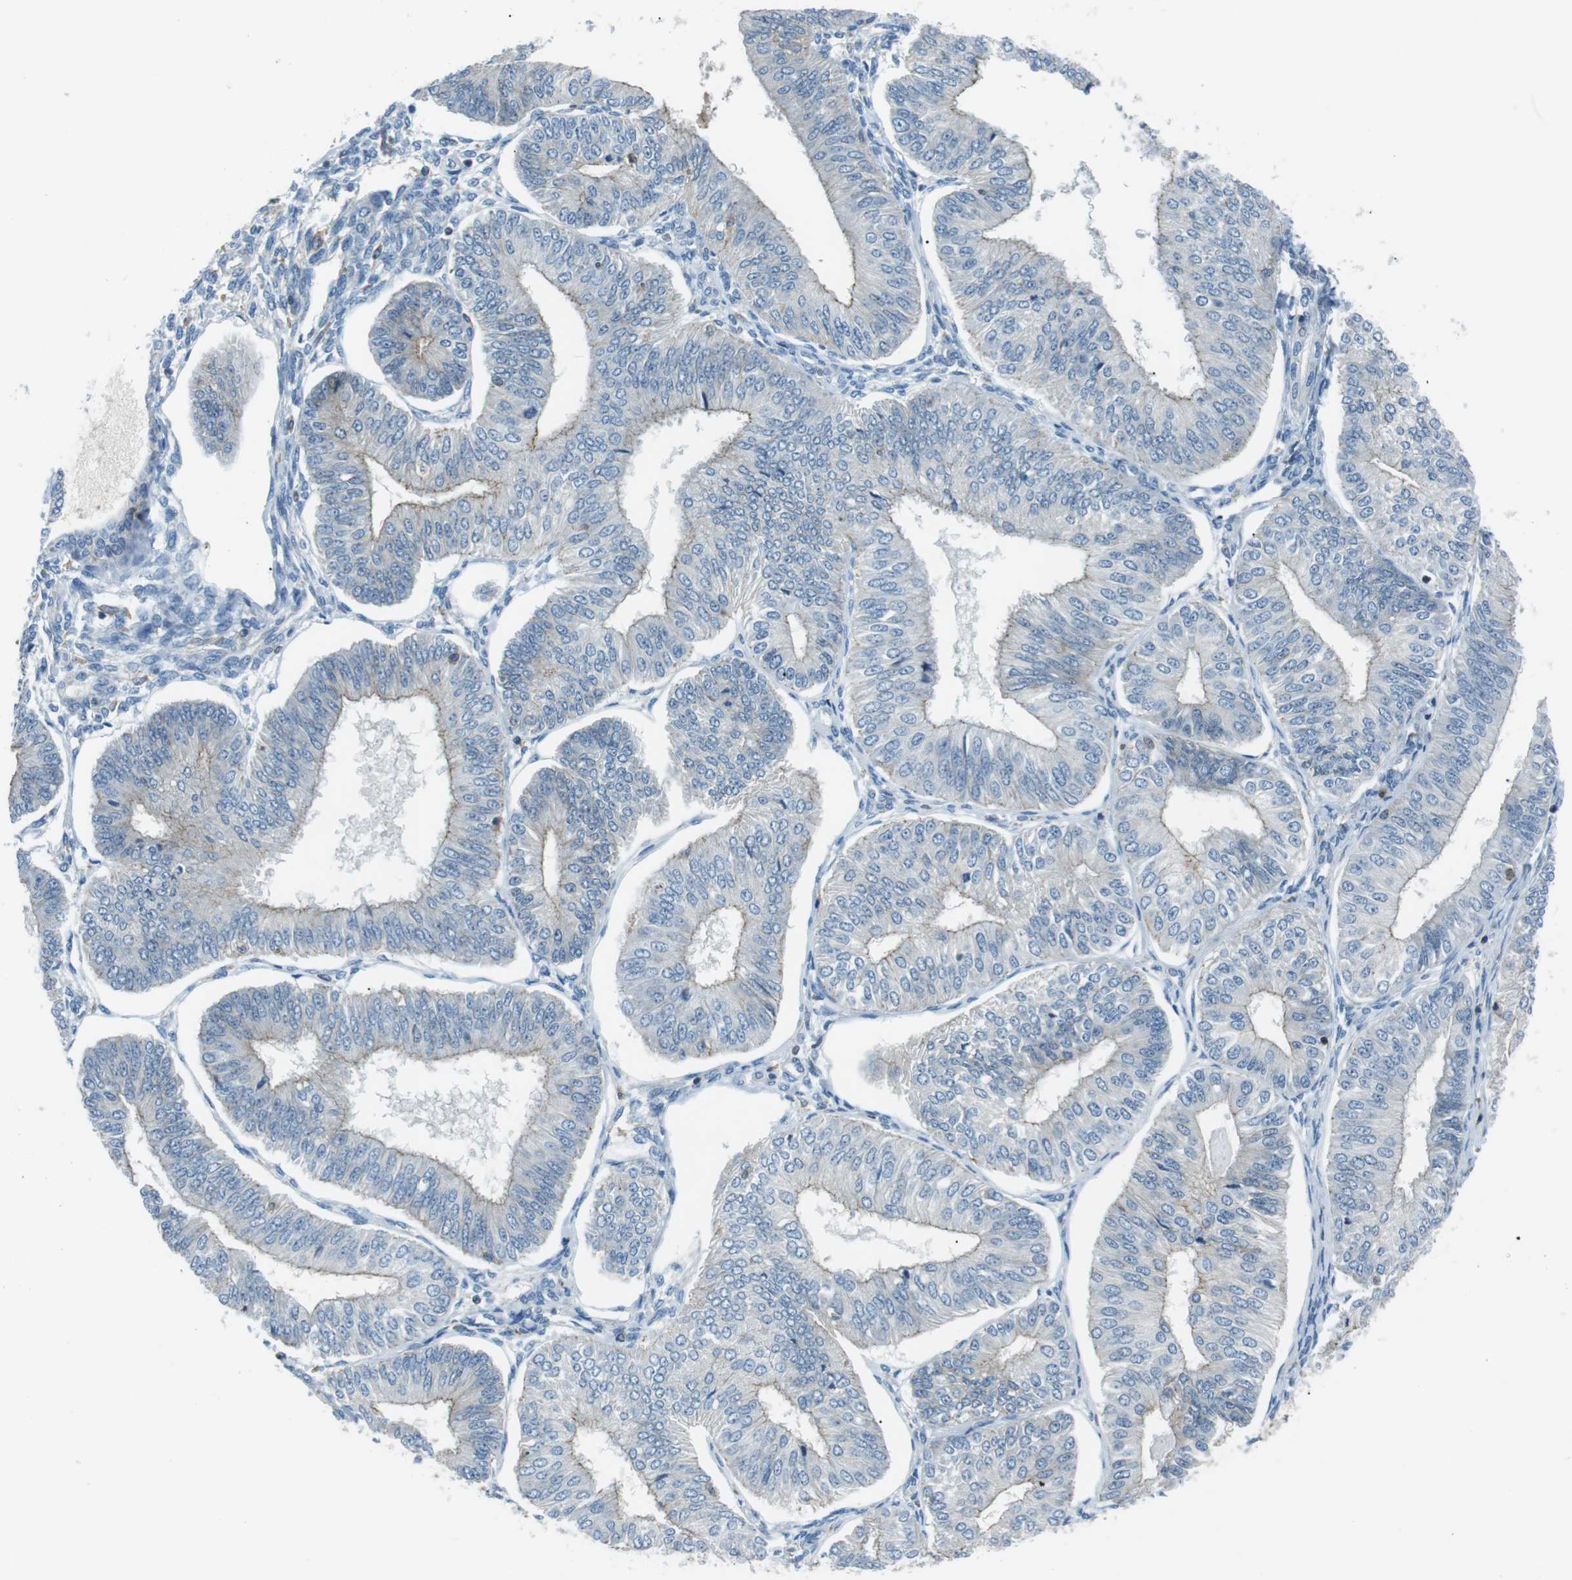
{"staining": {"intensity": "negative", "quantity": "none", "location": "none"}, "tissue": "endometrial cancer", "cell_type": "Tumor cells", "image_type": "cancer", "snomed": [{"axis": "morphology", "description": "Adenocarcinoma, NOS"}, {"axis": "topography", "description": "Endometrium"}], "caption": "Endometrial adenocarcinoma stained for a protein using IHC displays no positivity tumor cells.", "gene": "ARVCF", "patient": {"sex": "female", "age": 58}}